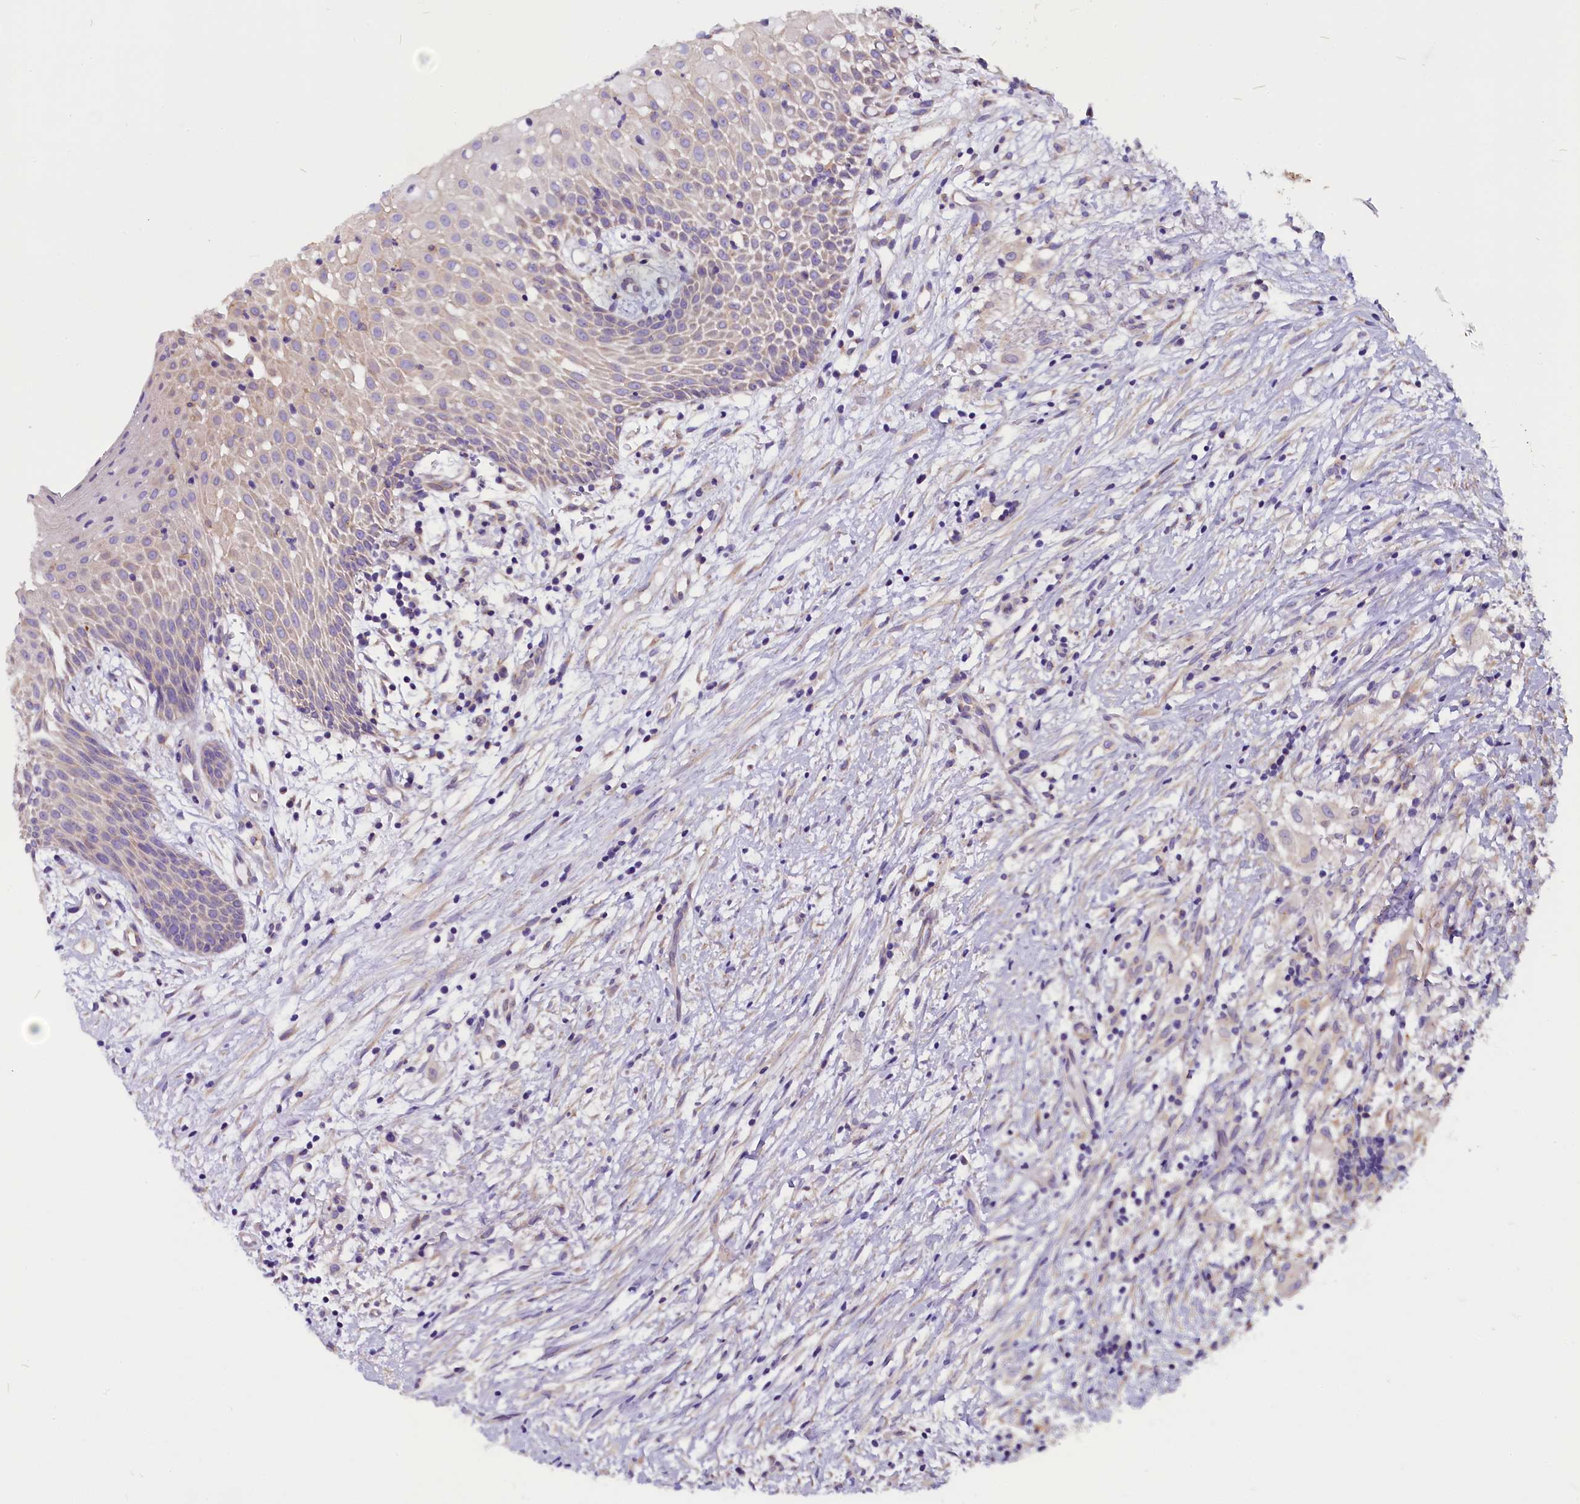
{"staining": {"intensity": "weak", "quantity": "<25%", "location": "cytoplasmic/membranous"}, "tissue": "oral mucosa", "cell_type": "Squamous epithelial cells", "image_type": "normal", "snomed": [{"axis": "morphology", "description": "Normal tissue, NOS"}, {"axis": "topography", "description": "Oral tissue"}], "caption": "An immunohistochemistry (IHC) micrograph of unremarkable oral mucosa is shown. There is no staining in squamous epithelial cells of oral mucosa. (Brightfield microscopy of DAB IHC at high magnification).", "gene": "CEP170", "patient": {"sex": "female", "age": 69}}